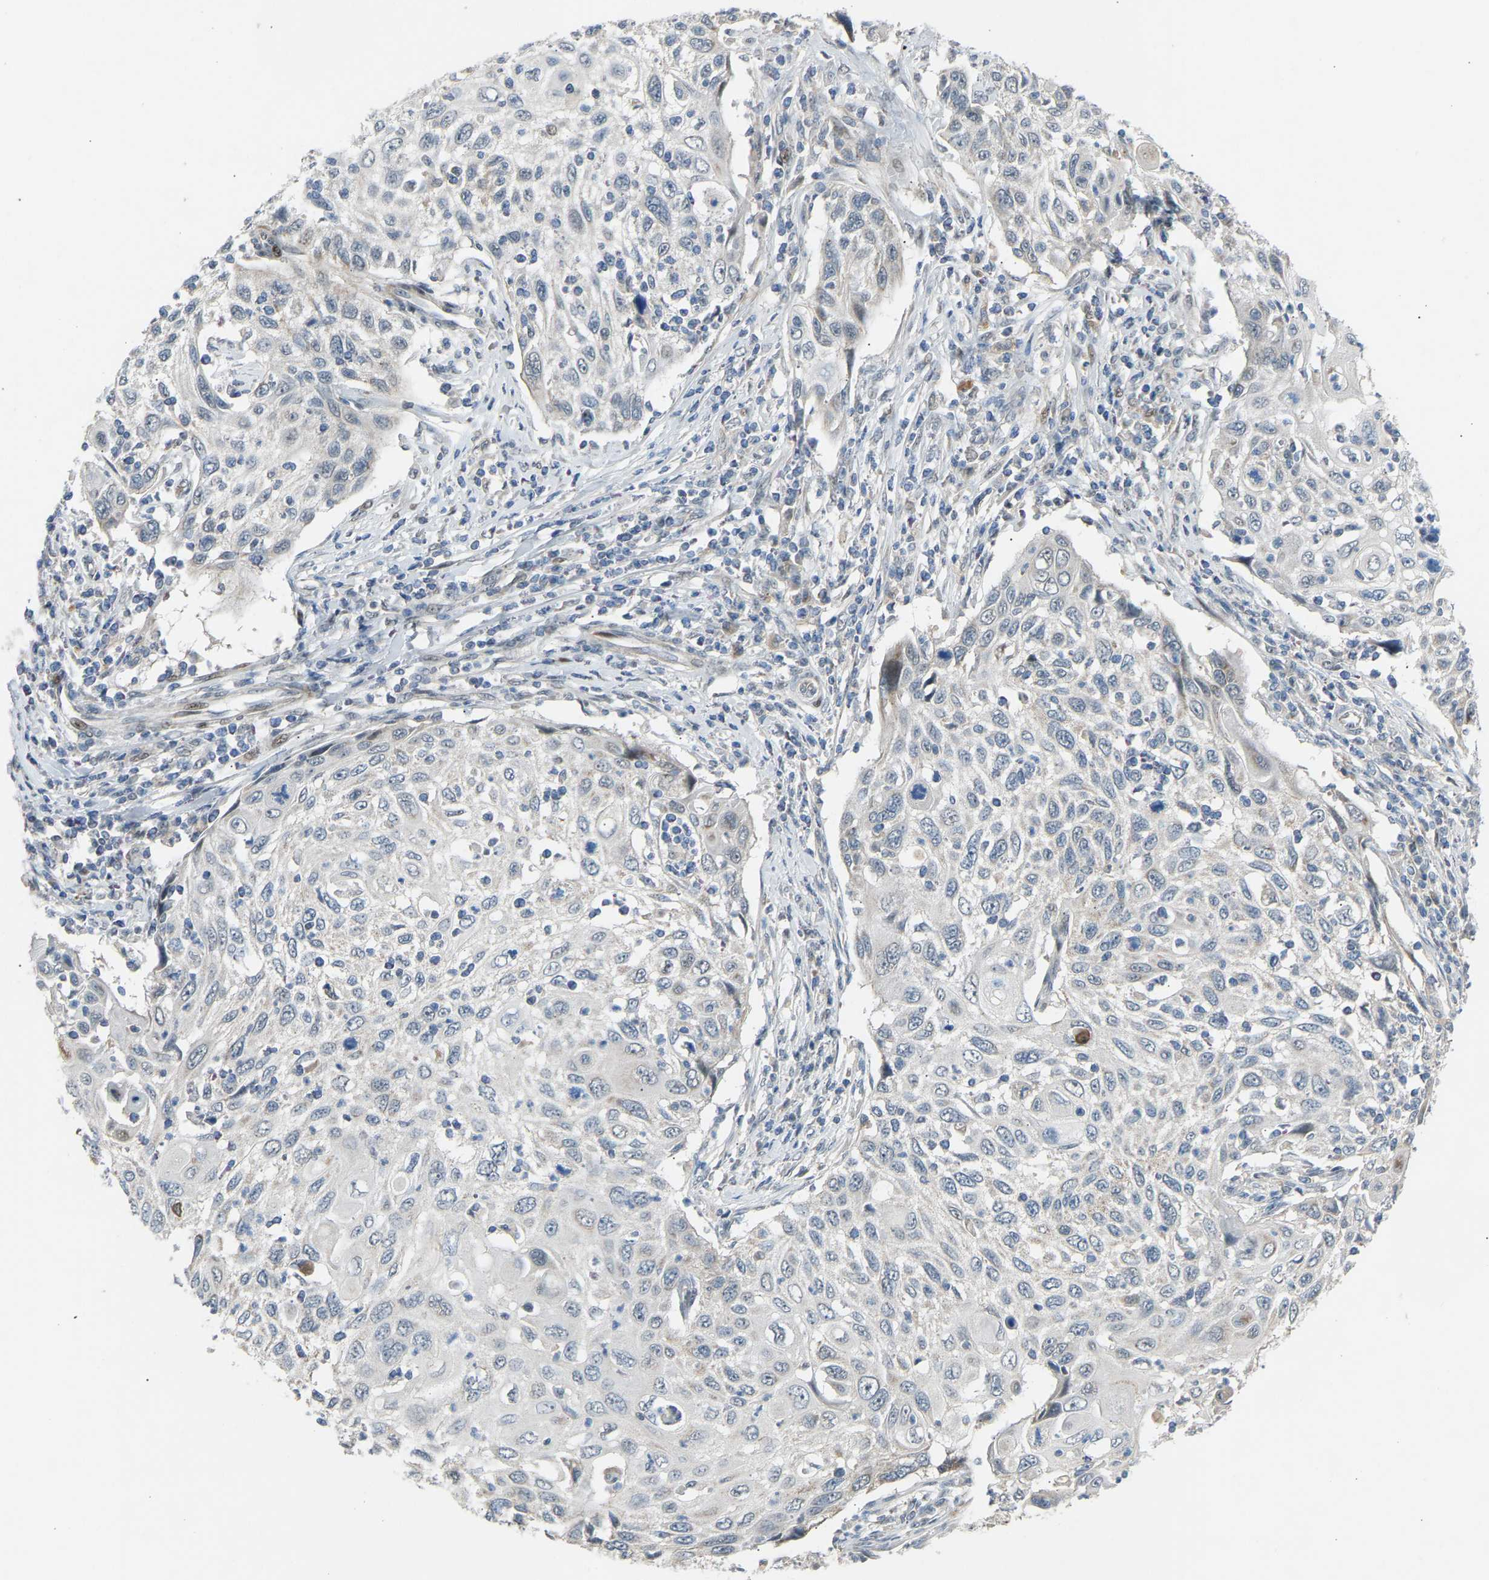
{"staining": {"intensity": "negative", "quantity": "none", "location": "none"}, "tissue": "cervical cancer", "cell_type": "Tumor cells", "image_type": "cancer", "snomed": [{"axis": "morphology", "description": "Squamous cell carcinoma, NOS"}, {"axis": "topography", "description": "Cervix"}], "caption": "IHC image of neoplastic tissue: squamous cell carcinoma (cervical) stained with DAB reveals no significant protein positivity in tumor cells.", "gene": "VPS41", "patient": {"sex": "female", "age": 70}}